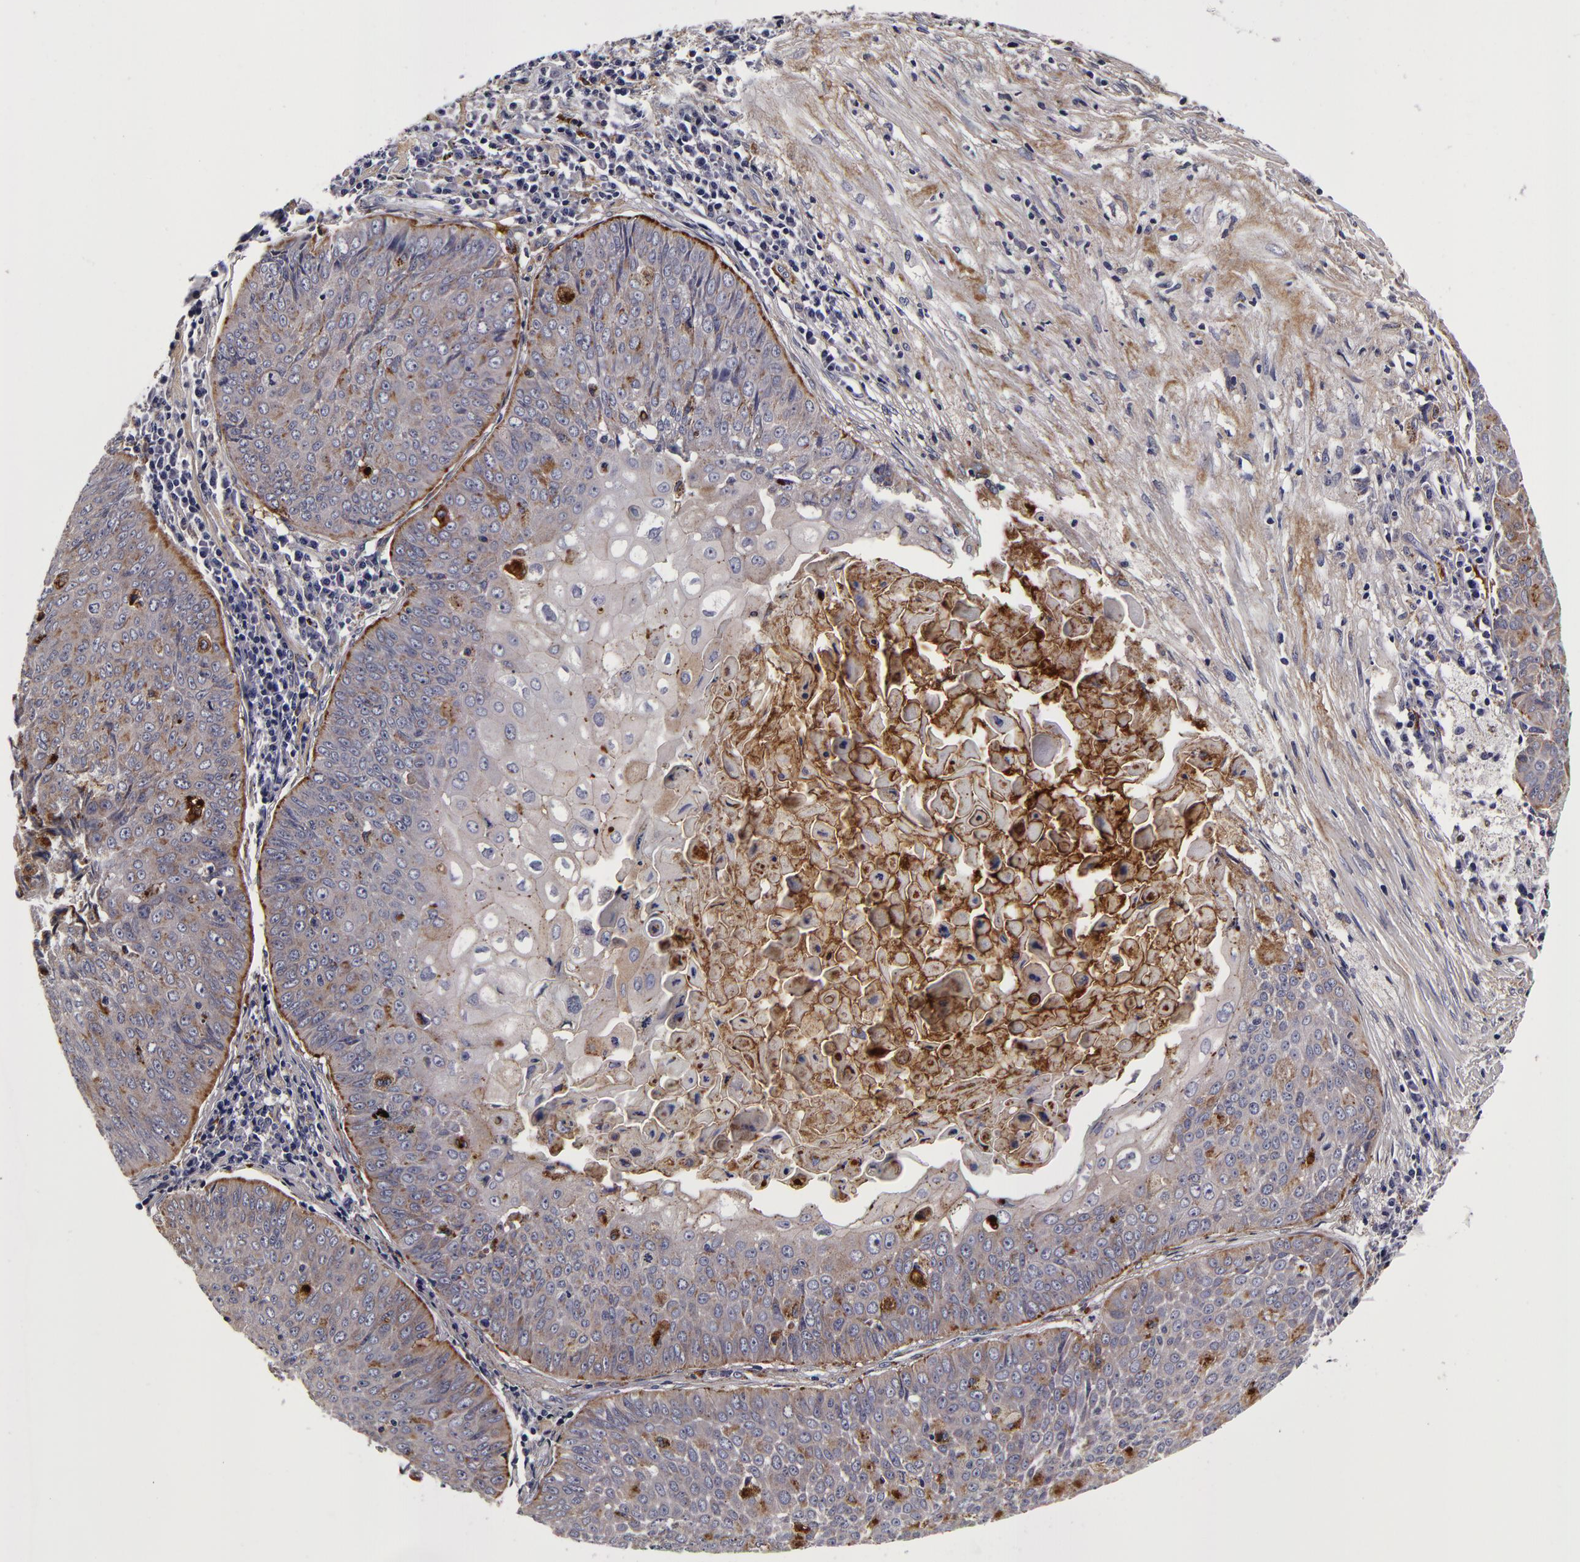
{"staining": {"intensity": "weak", "quantity": "25%-75%", "location": "cytoplasmic/membranous"}, "tissue": "lung cancer", "cell_type": "Tumor cells", "image_type": "cancer", "snomed": [{"axis": "morphology", "description": "Adenocarcinoma, NOS"}, {"axis": "topography", "description": "Lung"}], "caption": "Weak cytoplasmic/membranous protein expression is present in about 25%-75% of tumor cells in lung cancer (adenocarcinoma).", "gene": "LGALS3BP", "patient": {"sex": "male", "age": 60}}